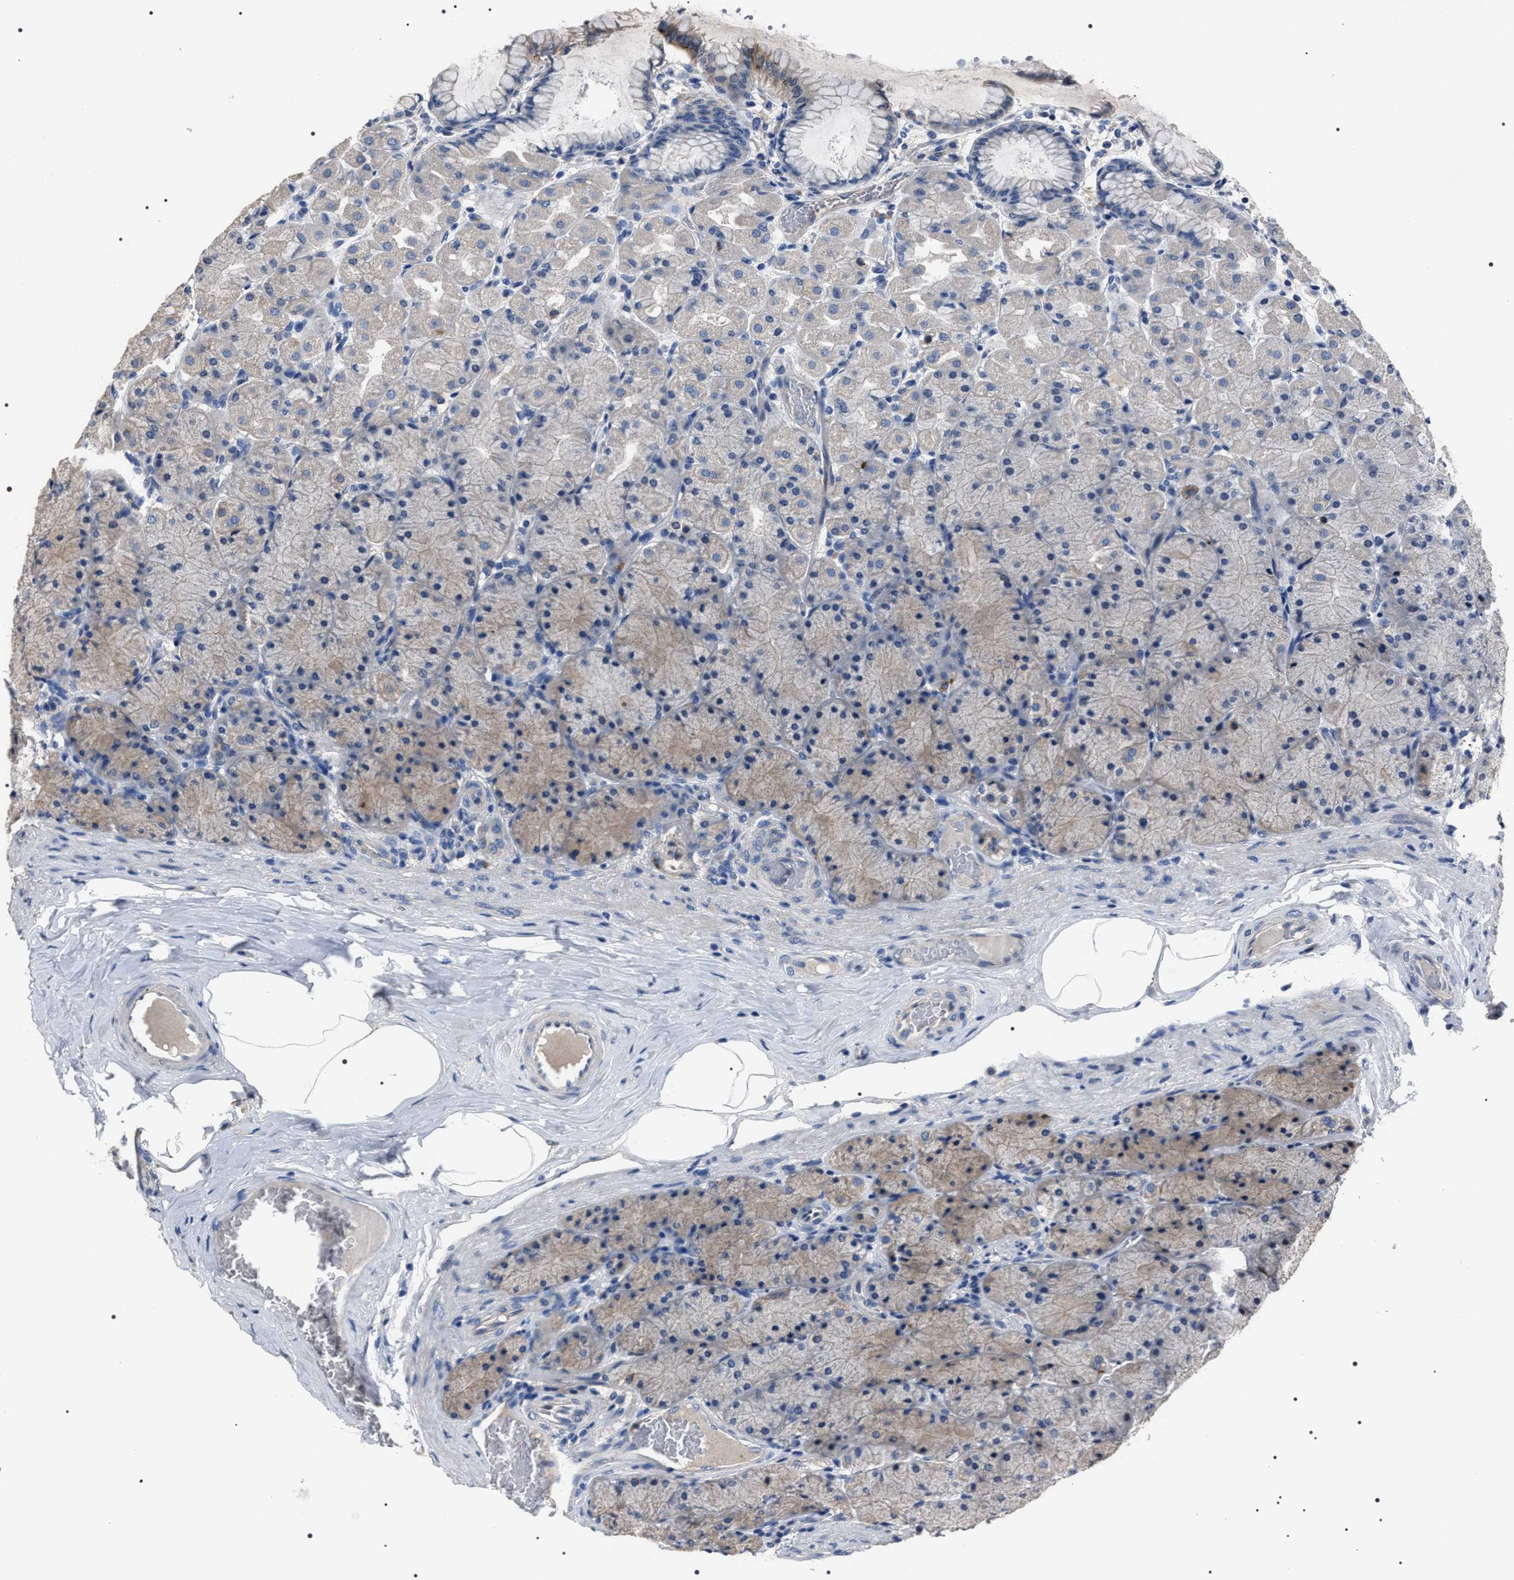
{"staining": {"intensity": "moderate", "quantity": "<25%", "location": "cytoplasmic/membranous"}, "tissue": "stomach", "cell_type": "Glandular cells", "image_type": "normal", "snomed": [{"axis": "morphology", "description": "Normal tissue, NOS"}, {"axis": "topography", "description": "Stomach, upper"}], "caption": "Unremarkable stomach reveals moderate cytoplasmic/membranous staining in about <25% of glandular cells, visualized by immunohistochemistry. (Brightfield microscopy of DAB IHC at high magnification).", "gene": "TRIM54", "patient": {"sex": "female", "age": 56}}